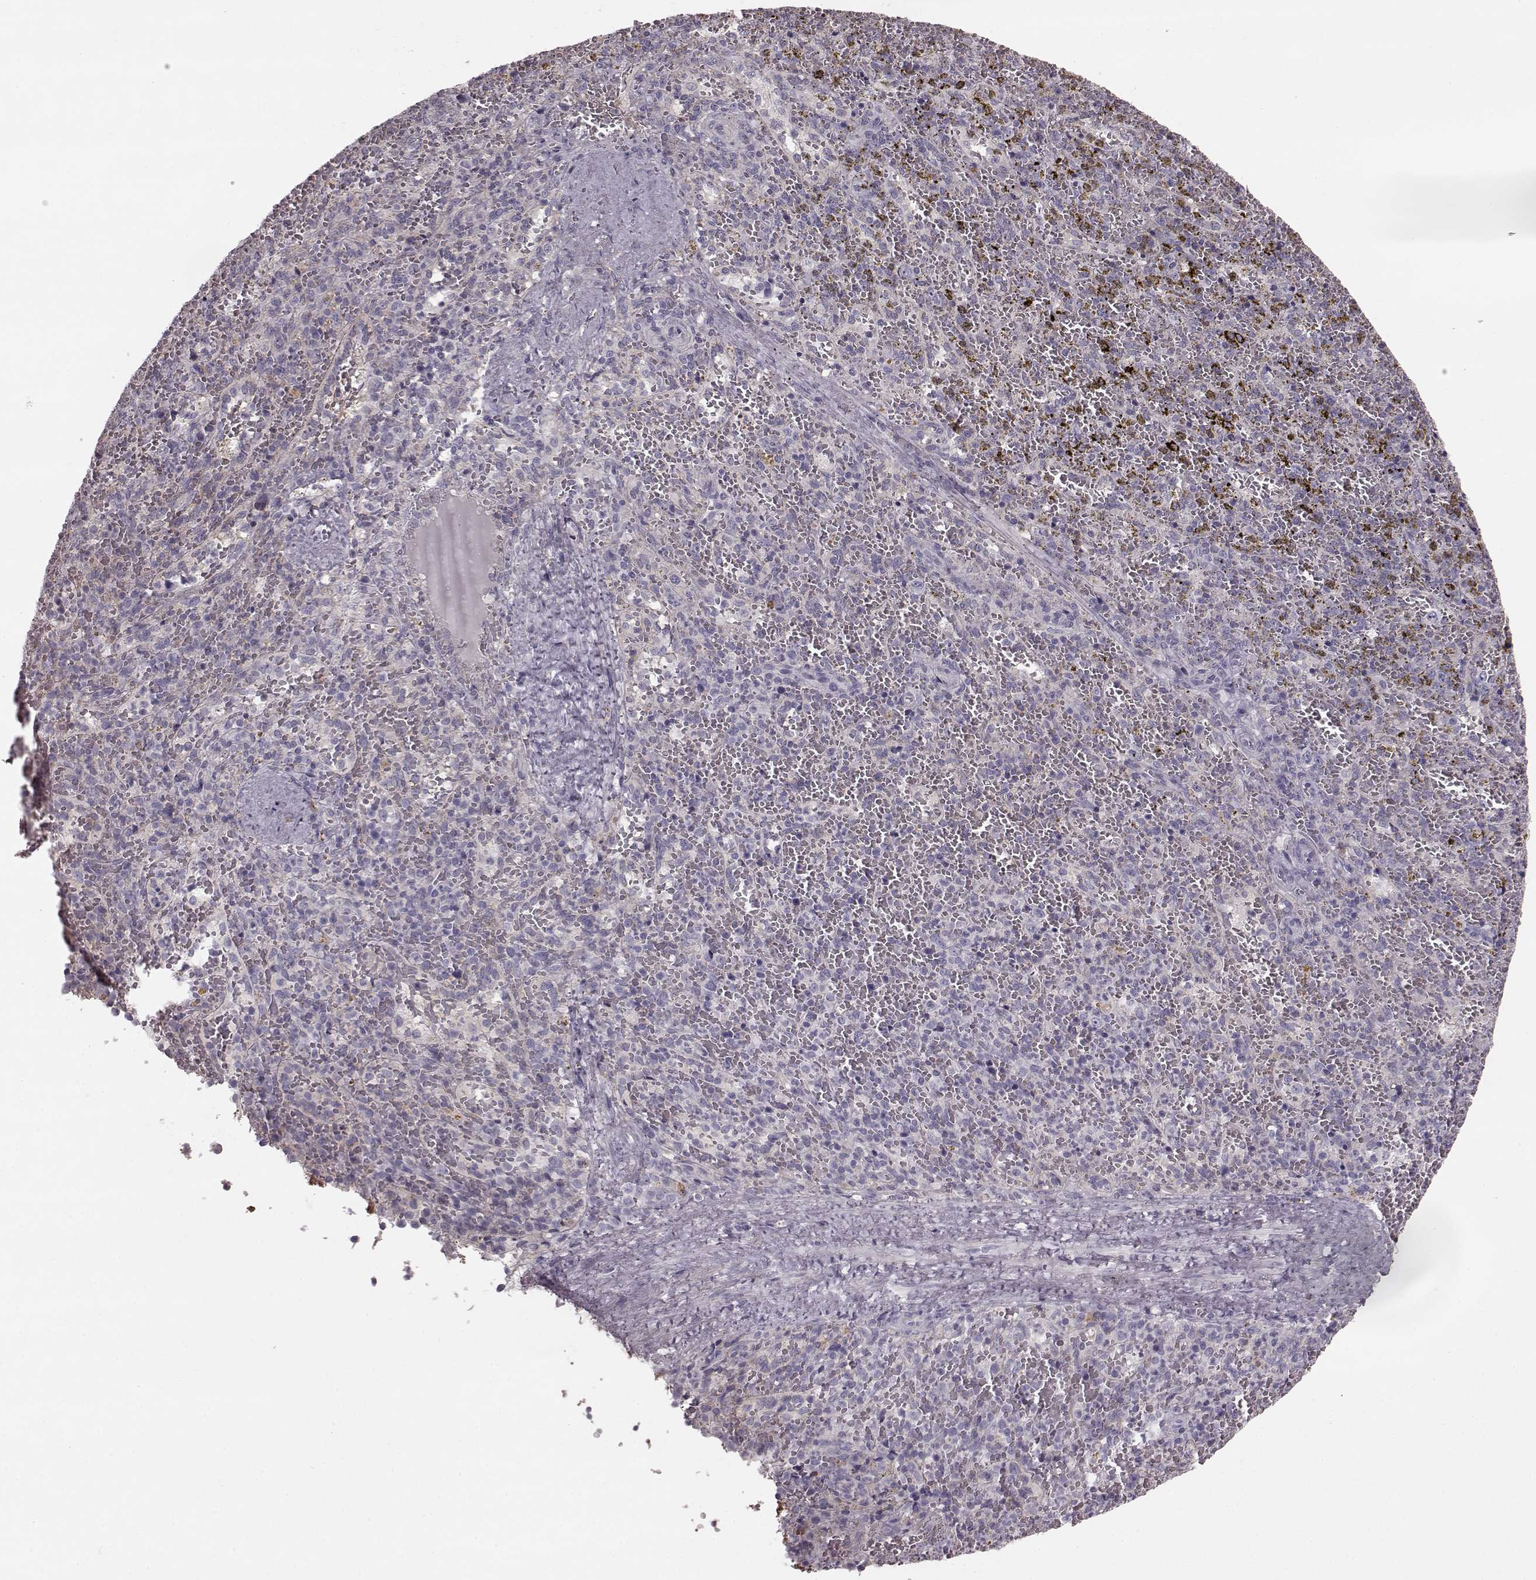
{"staining": {"intensity": "negative", "quantity": "none", "location": "none"}, "tissue": "spleen", "cell_type": "Cells in red pulp", "image_type": "normal", "snomed": [{"axis": "morphology", "description": "Normal tissue, NOS"}, {"axis": "topography", "description": "Spleen"}], "caption": "This is an immunohistochemistry (IHC) histopathology image of unremarkable human spleen. There is no staining in cells in red pulp.", "gene": "PDCD1", "patient": {"sex": "female", "age": 50}}